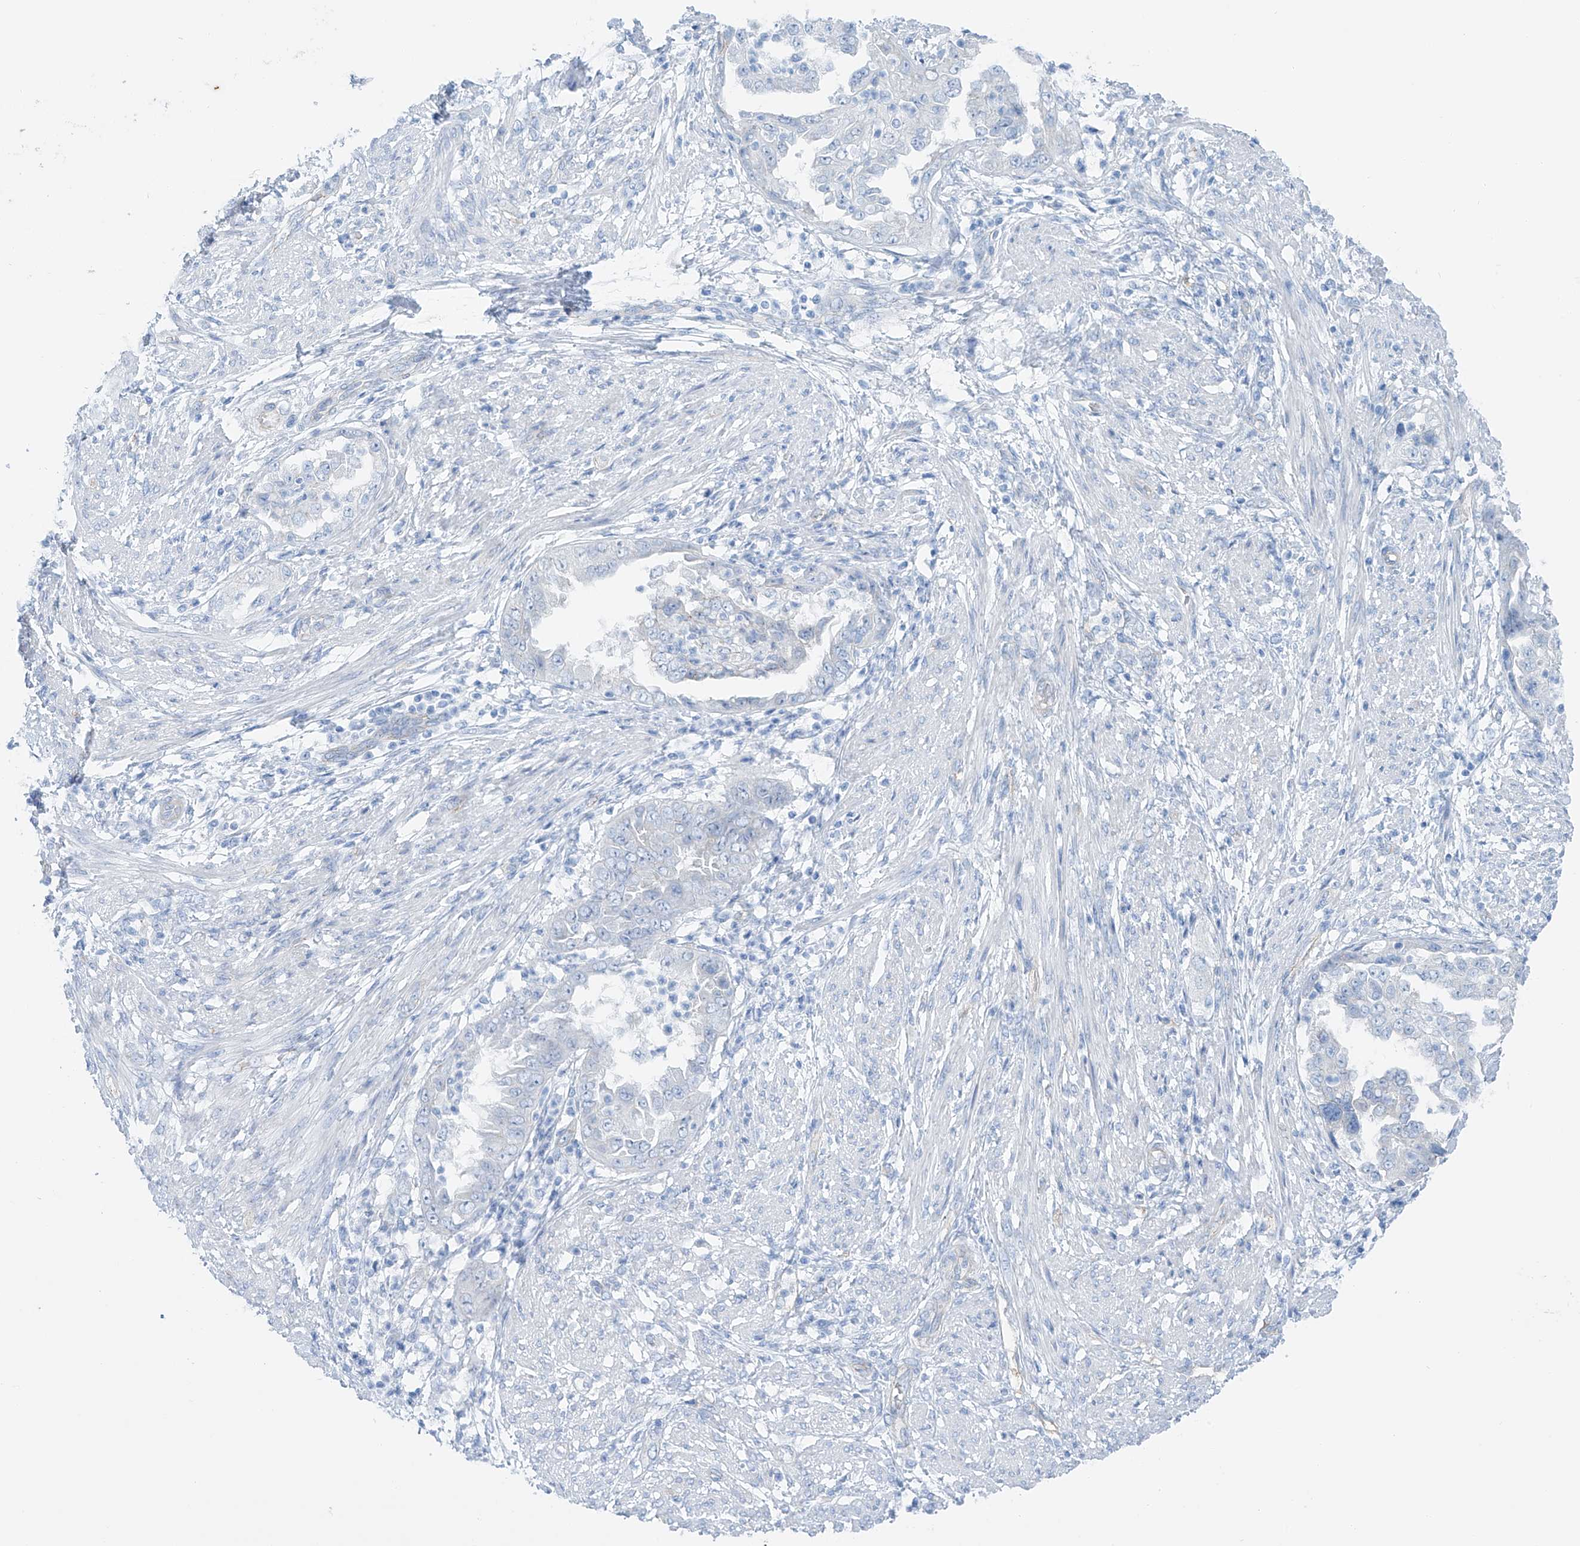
{"staining": {"intensity": "negative", "quantity": "none", "location": "none"}, "tissue": "endometrial cancer", "cell_type": "Tumor cells", "image_type": "cancer", "snomed": [{"axis": "morphology", "description": "Adenocarcinoma, NOS"}, {"axis": "topography", "description": "Endometrium"}], "caption": "Tumor cells show no significant protein positivity in endometrial cancer. (DAB (3,3'-diaminobenzidine) immunohistochemistry visualized using brightfield microscopy, high magnification).", "gene": "MAGI1", "patient": {"sex": "female", "age": 85}}